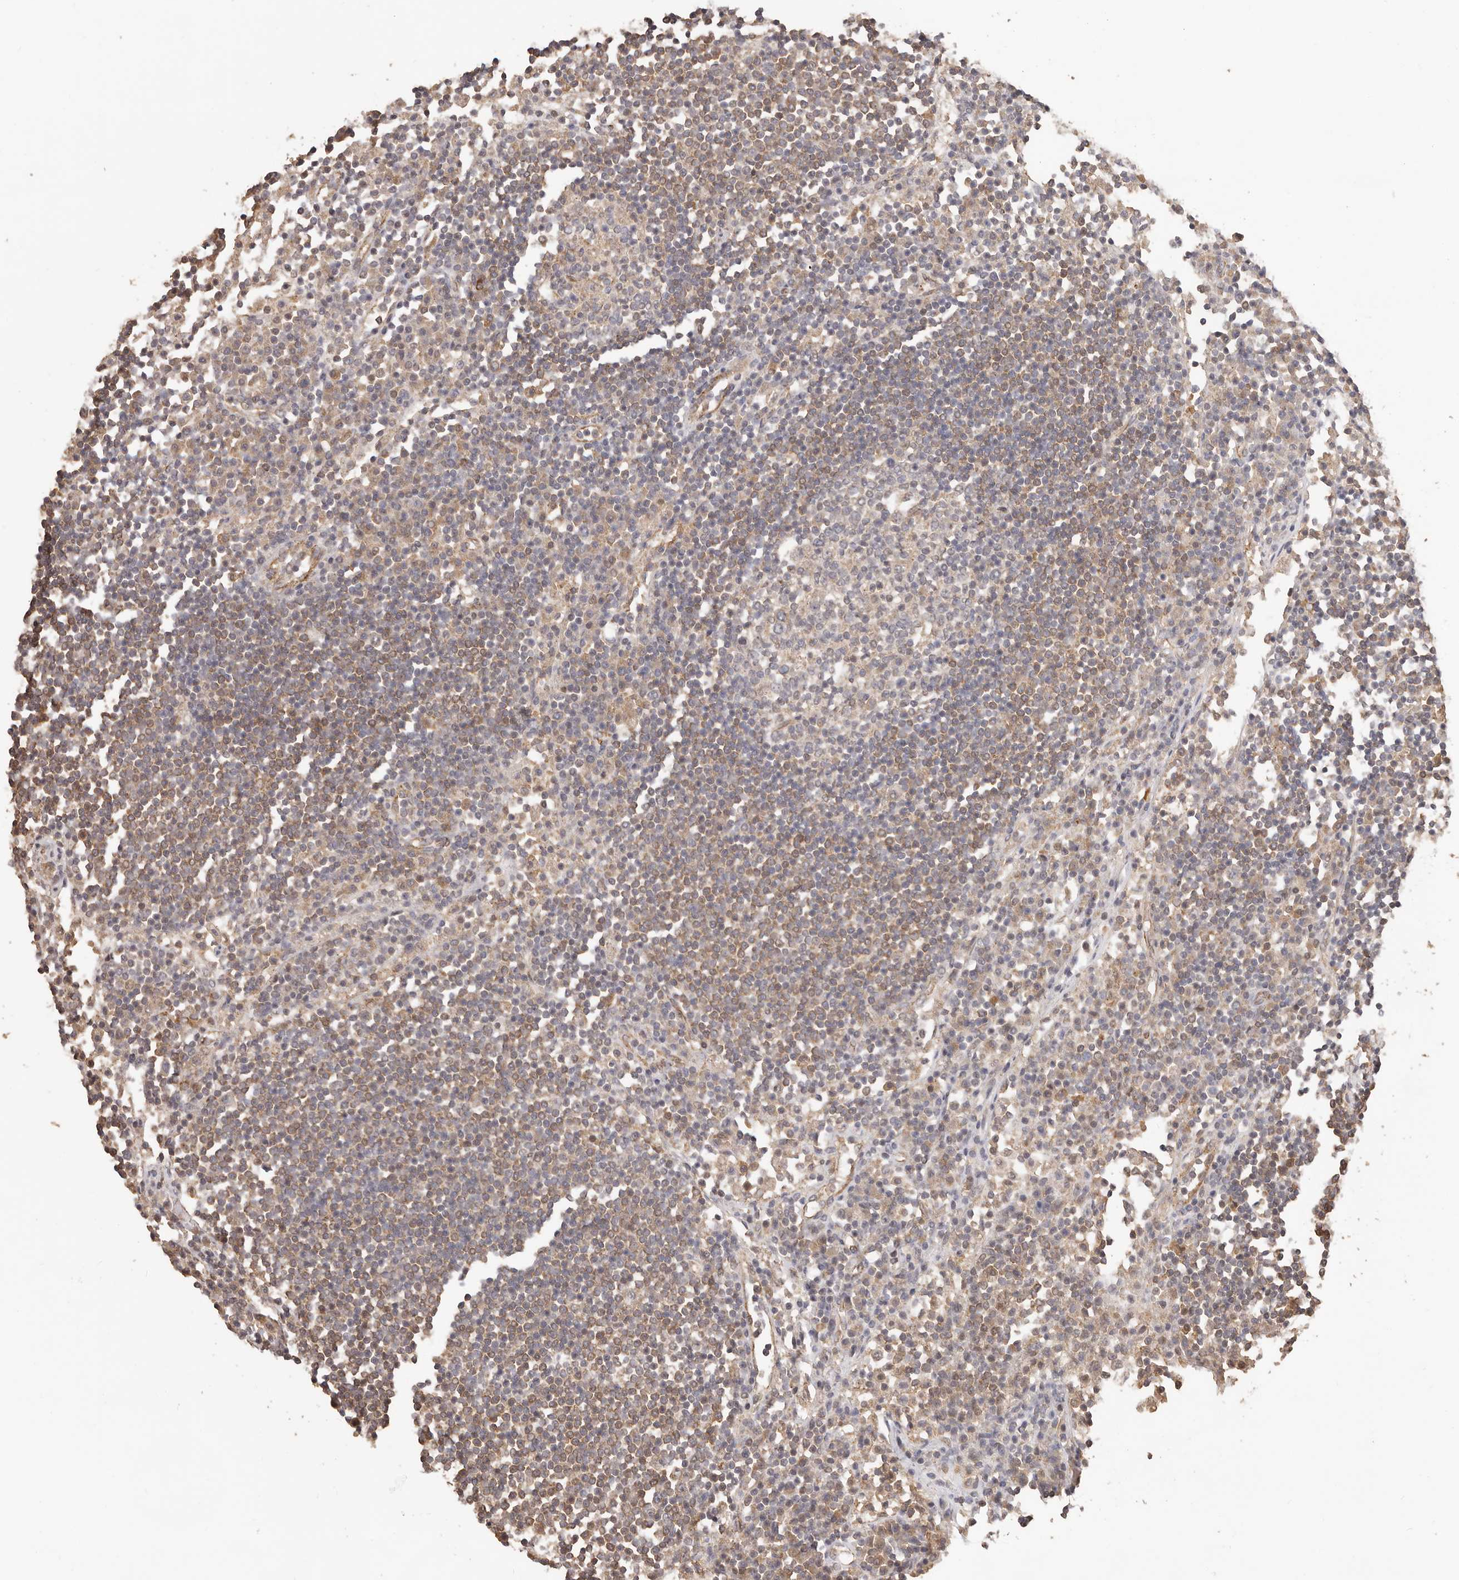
{"staining": {"intensity": "weak", "quantity": "<25%", "location": "cytoplasmic/membranous"}, "tissue": "lymph node", "cell_type": "Germinal center cells", "image_type": "normal", "snomed": [{"axis": "morphology", "description": "Normal tissue, NOS"}, {"axis": "topography", "description": "Lymph node"}], "caption": "This is a histopathology image of immunohistochemistry staining of normal lymph node, which shows no positivity in germinal center cells. Nuclei are stained in blue.", "gene": "AFDN", "patient": {"sex": "female", "age": 53}}